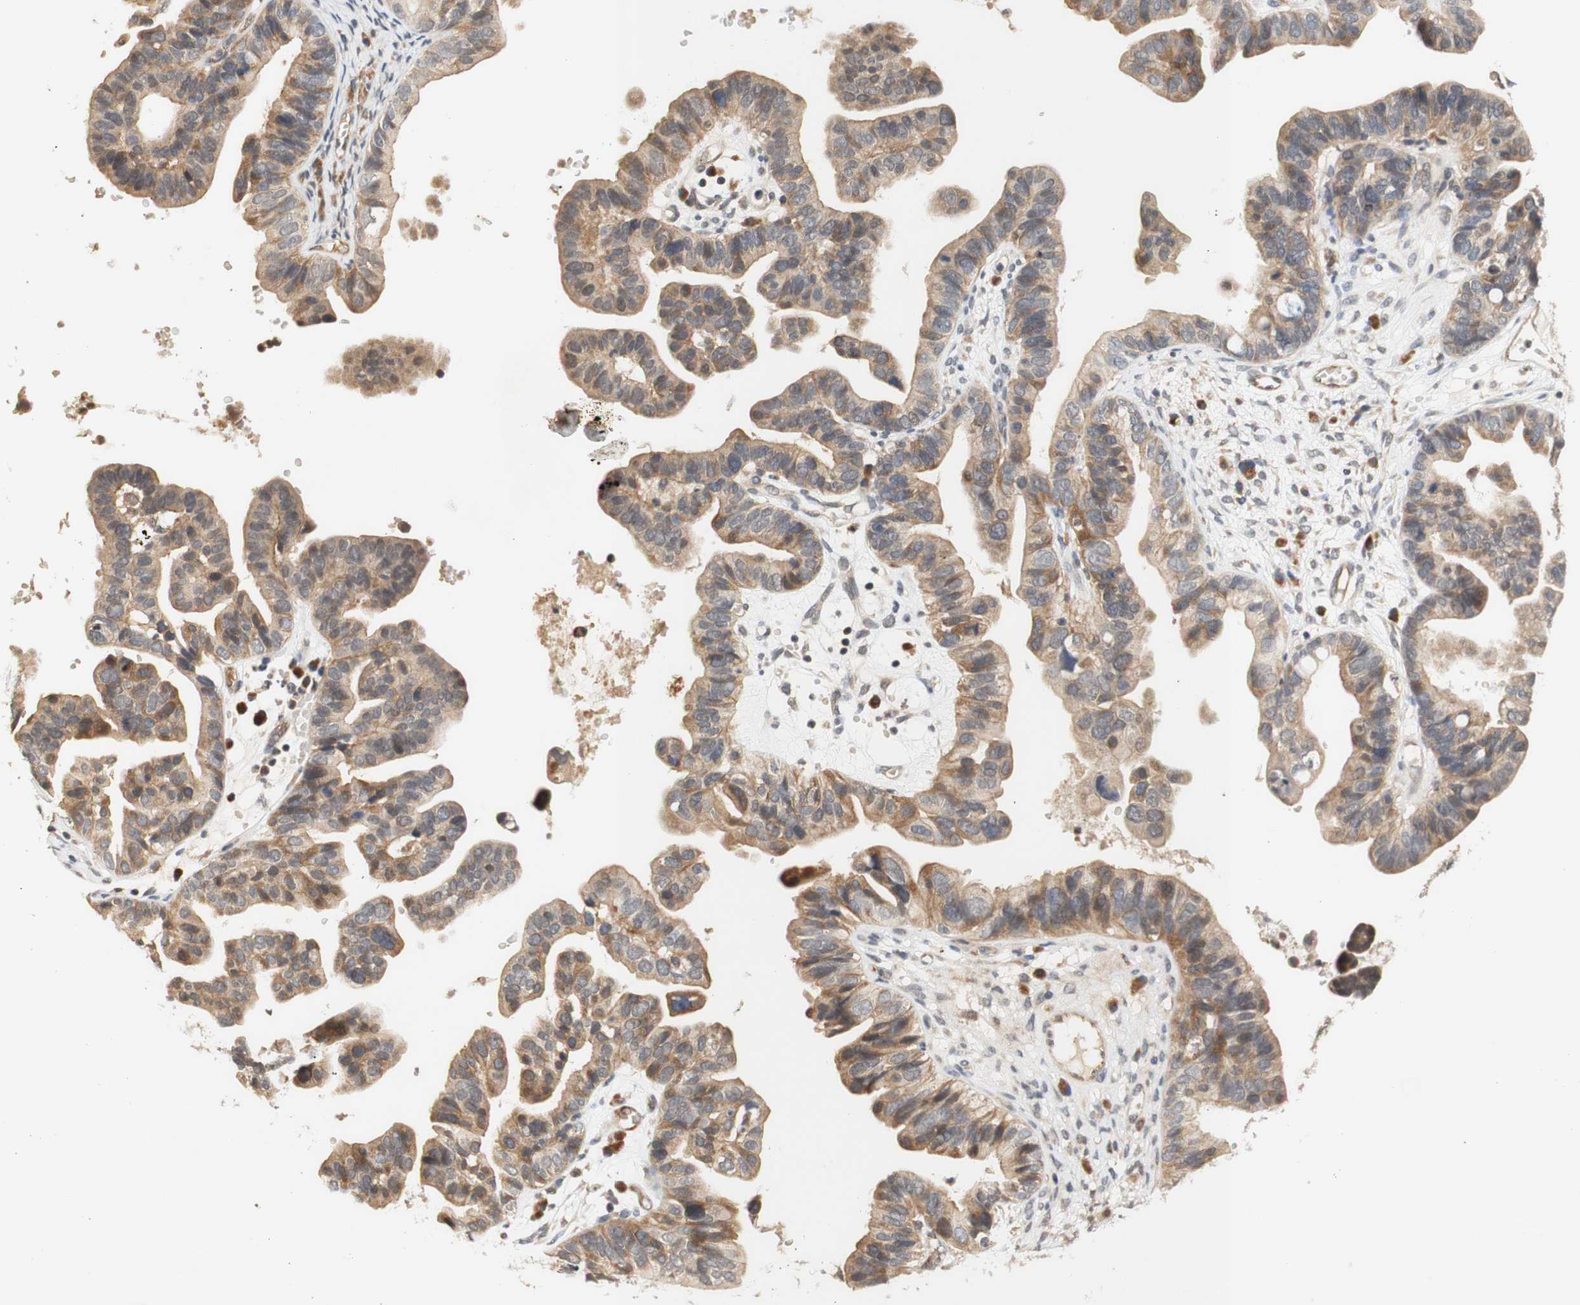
{"staining": {"intensity": "moderate", "quantity": ">75%", "location": "cytoplasmic/membranous"}, "tissue": "ovarian cancer", "cell_type": "Tumor cells", "image_type": "cancer", "snomed": [{"axis": "morphology", "description": "Cystadenocarcinoma, serous, NOS"}, {"axis": "topography", "description": "Ovary"}], "caption": "IHC of ovarian serous cystadenocarcinoma demonstrates medium levels of moderate cytoplasmic/membranous positivity in about >75% of tumor cells. (DAB = brown stain, brightfield microscopy at high magnification).", "gene": "PIN1", "patient": {"sex": "female", "age": 56}}